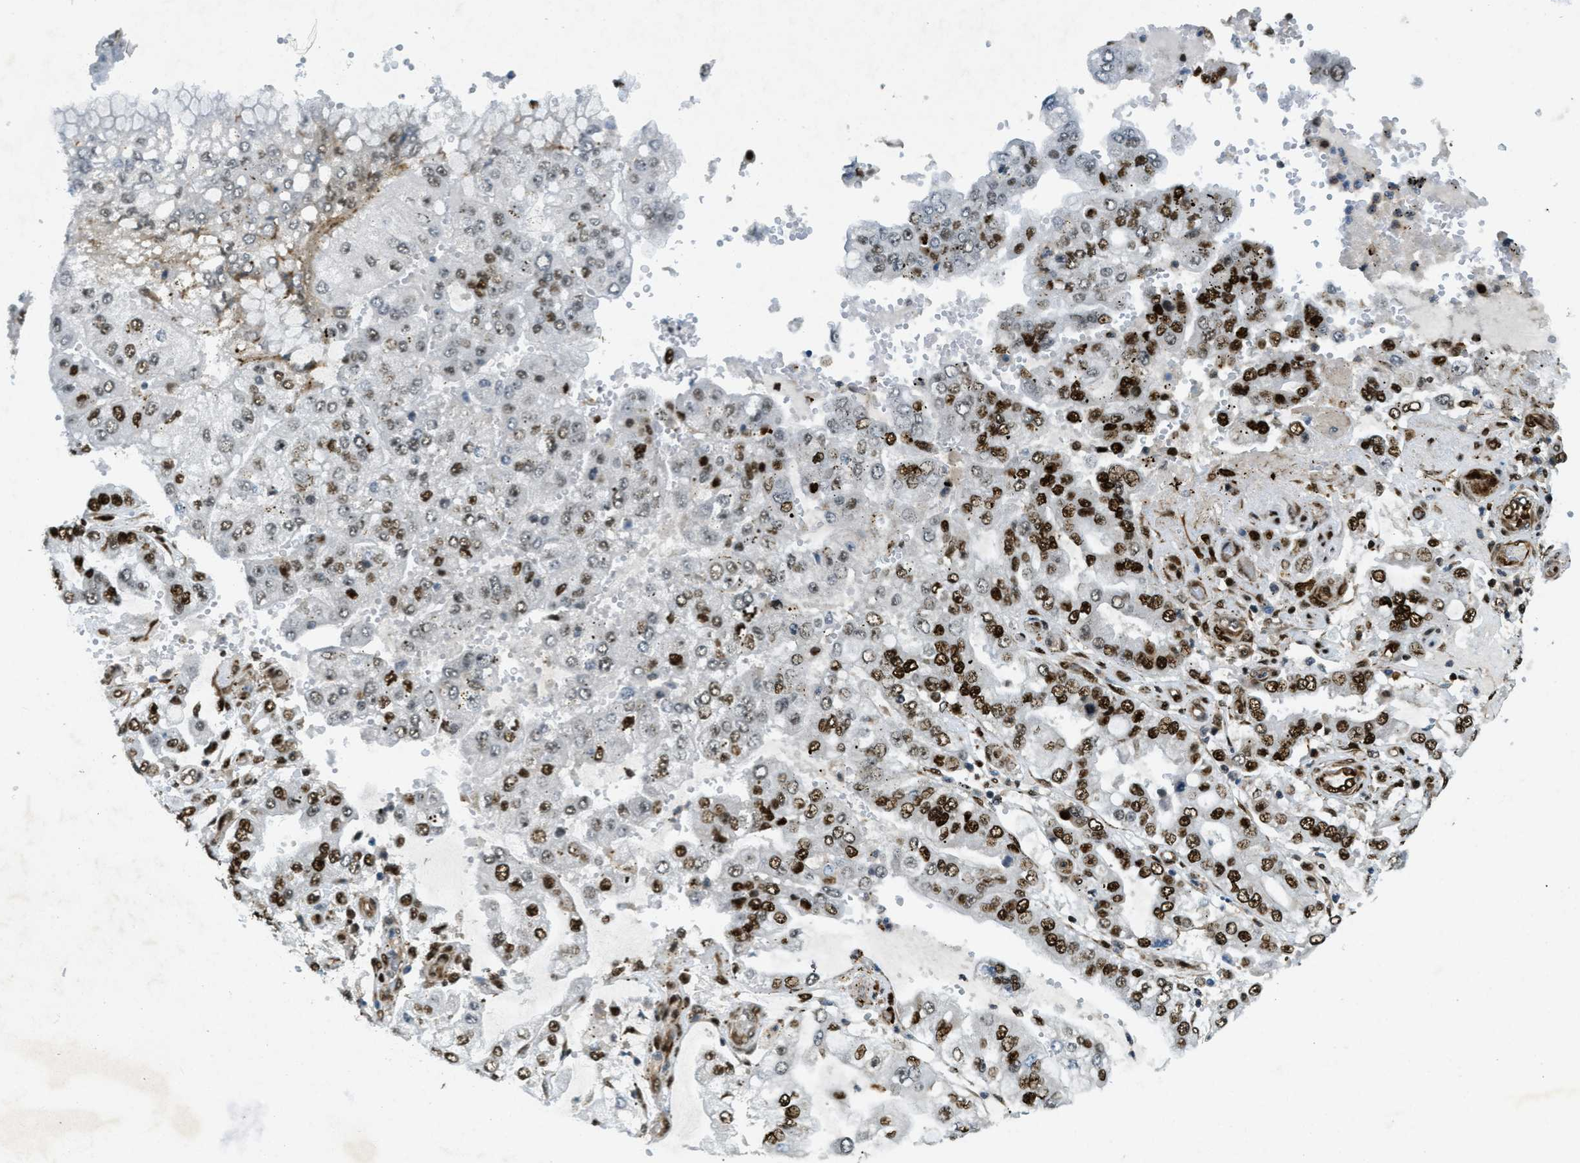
{"staining": {"intensity": "strong", "quantity": ">75%", "location": "nuclear"}, "tissue": "stomach cancer", "cell_type": "Tumor cells", "image_type": "cancer", "snomed": [{"axis": "morphology", "description": "Adenocarcinoma, NOS"}, {"axis": "topography", "description": "Stomach"}], "caption": "A brown stain labels strong nuclear expression of a protein in stomach cancer (adenocarcinoma) tumor cells. Ihc stains the protein in brown and the nuclei are stained blue.", "gene": "ZFR", "patient": {"sex": "male", "age": 76}}